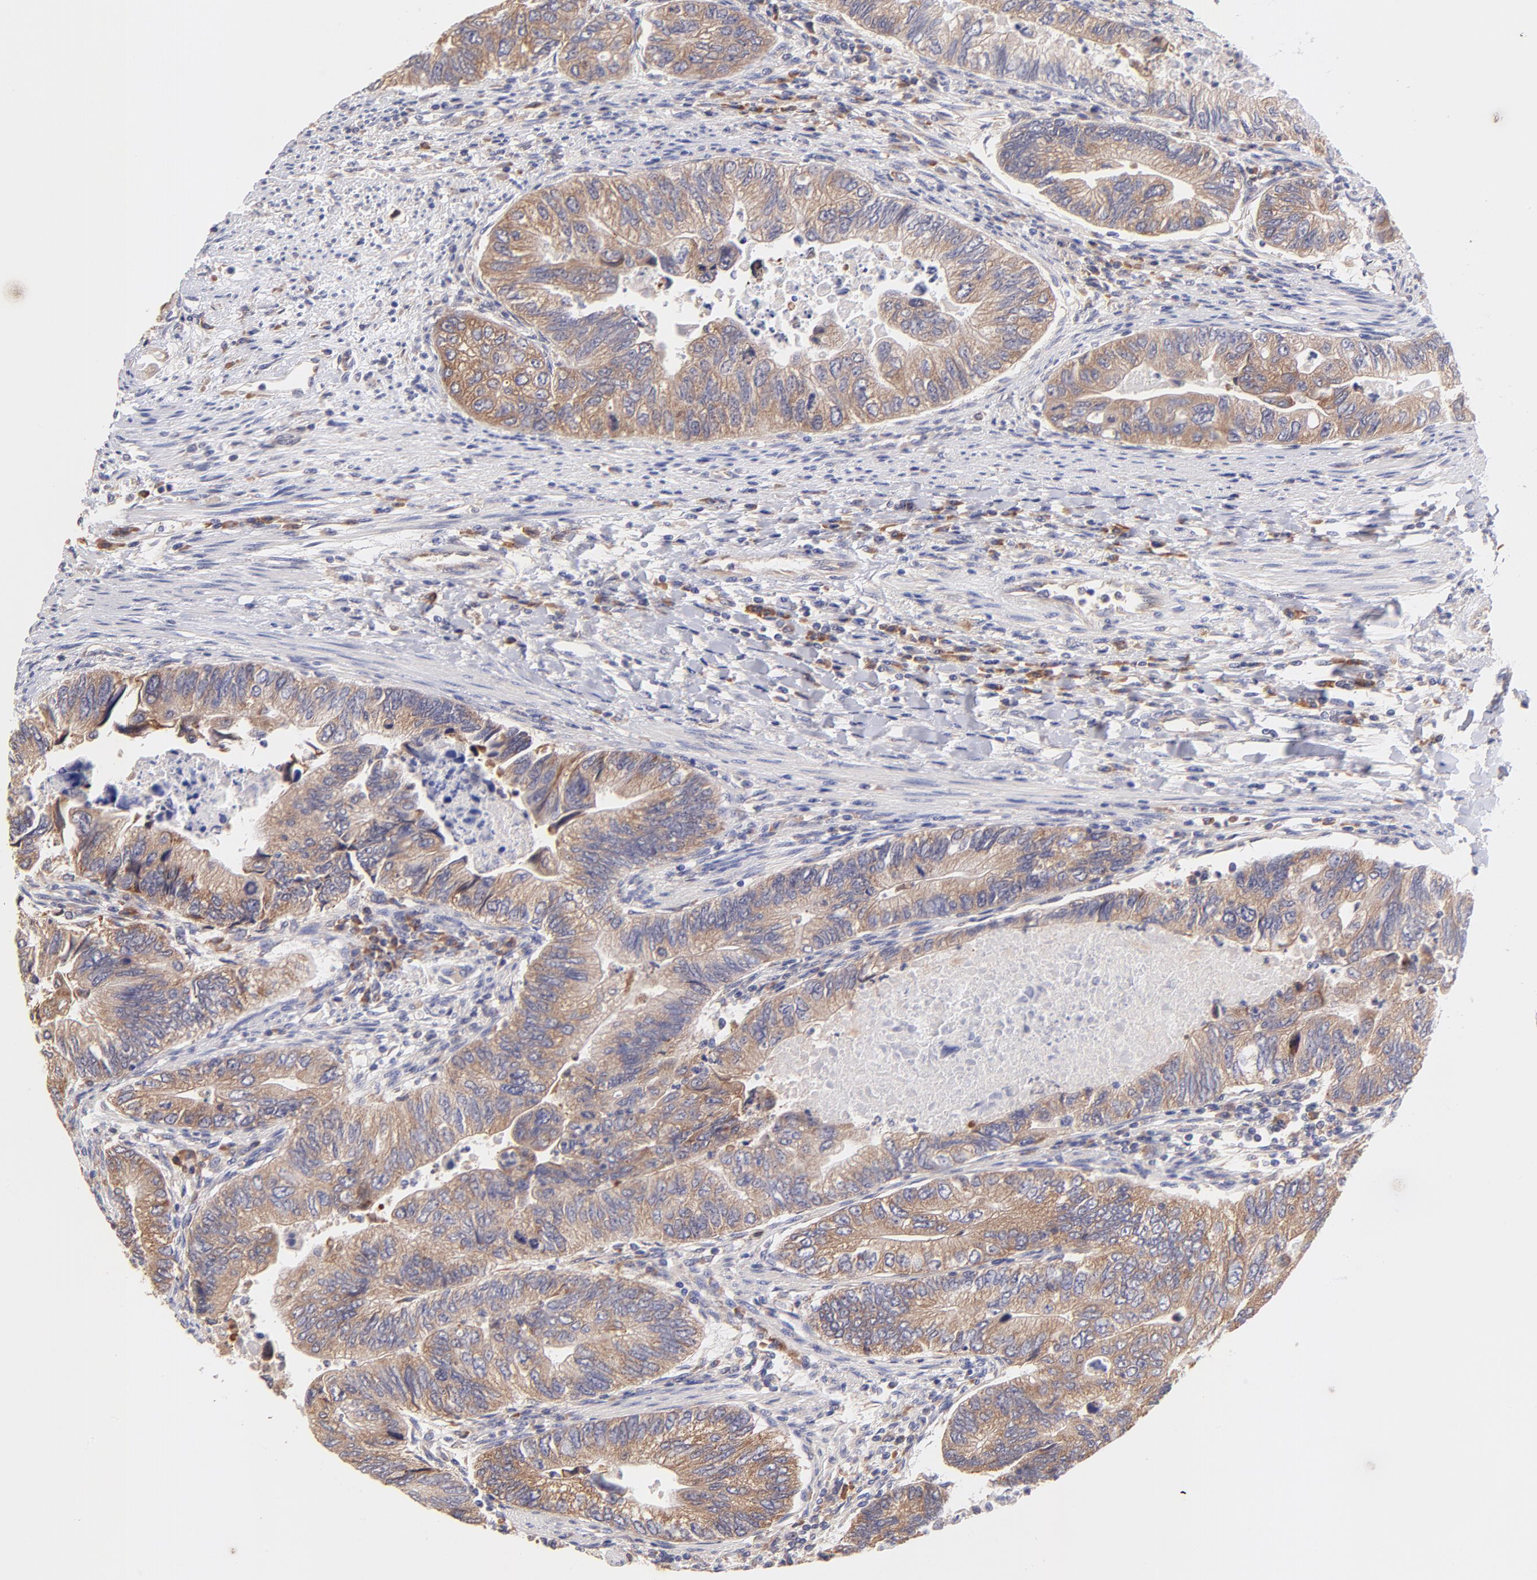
{"staining": {"intensity": "weak", "quantity": ">75%", "location": "cytoplasmic/membranous"}, "tissue": "colorectal cancer", "cell_type": "Tumor cells", "image_type": "cancer", "snomed": [{"axis": "morphology", "description": "Adenocarcinoma, NOS"}, {"axis": "topography", "description": "Colon"}], "caption": "A high-resolution image shows IHC staining of colorectal adenocarcinoma, which displays weak cytoplasmic/membranous expression in about >75% of tumor cells. Using DAB (3,3'-diaminobenzidine) (brown) and hematoxylin (blue) stains, captured at high magnification using brightfield microscopy.", "gene": "RPL11", "patient": {"sex": "female", "age": 11}}